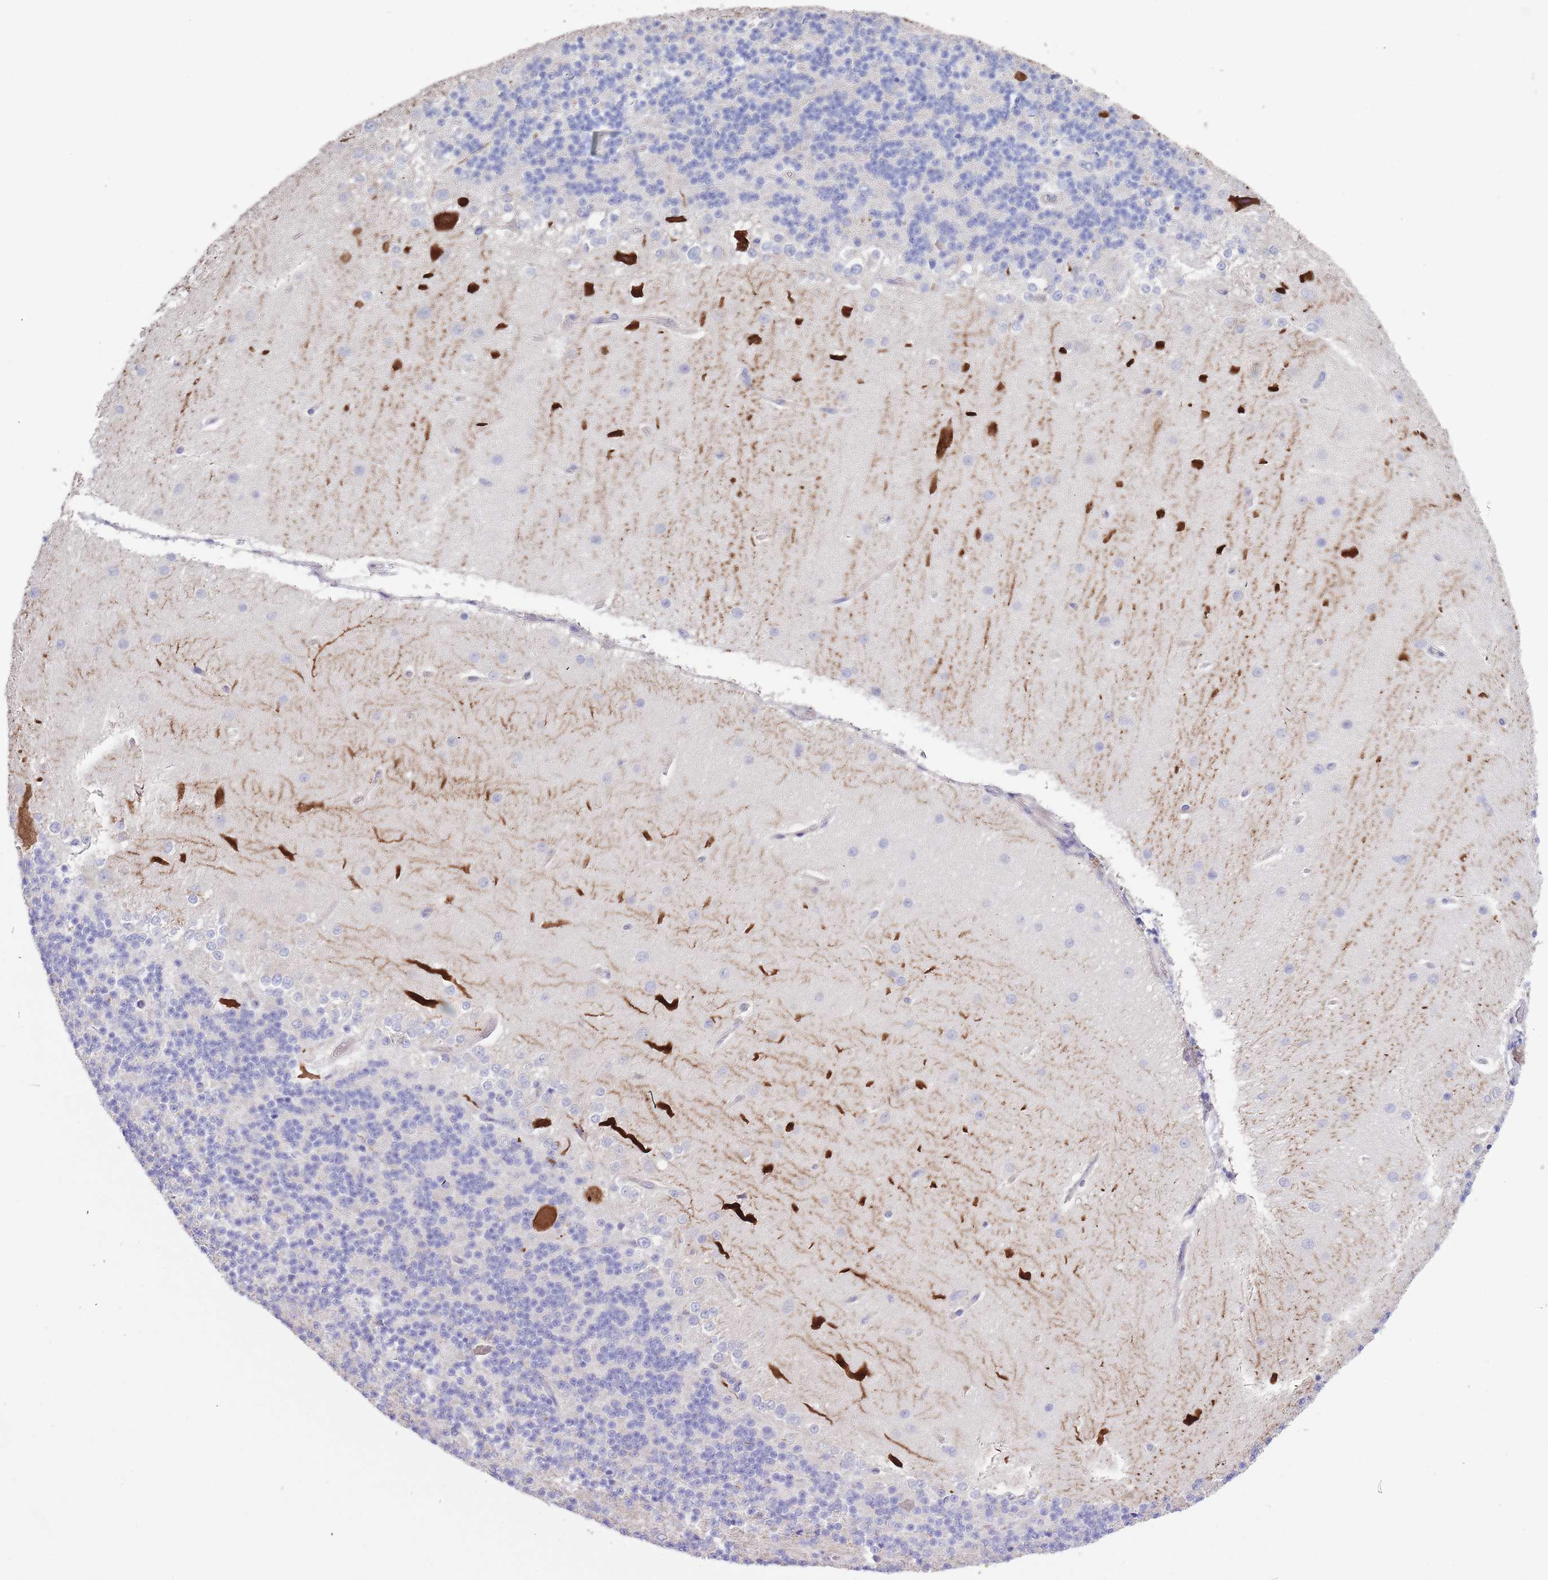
{"staining": {"intensity": "negative", "quantity": "none", "location": "none"}, "tissue": "cerebellum", "cell_type": "Cells in granular layer", "image_type": "normal", "snomed": [{"axis": "morphology", "description": "Normal tissue, NOS"}, {"axis": "topography", "description": "Cerebellum"}], "caption": "The histopathology image demonstrates no staining of cells in granular layer in unremarkable cerebellum.", "gene": "ZNF281", "patient": {"sex": "female", "age": 29}}